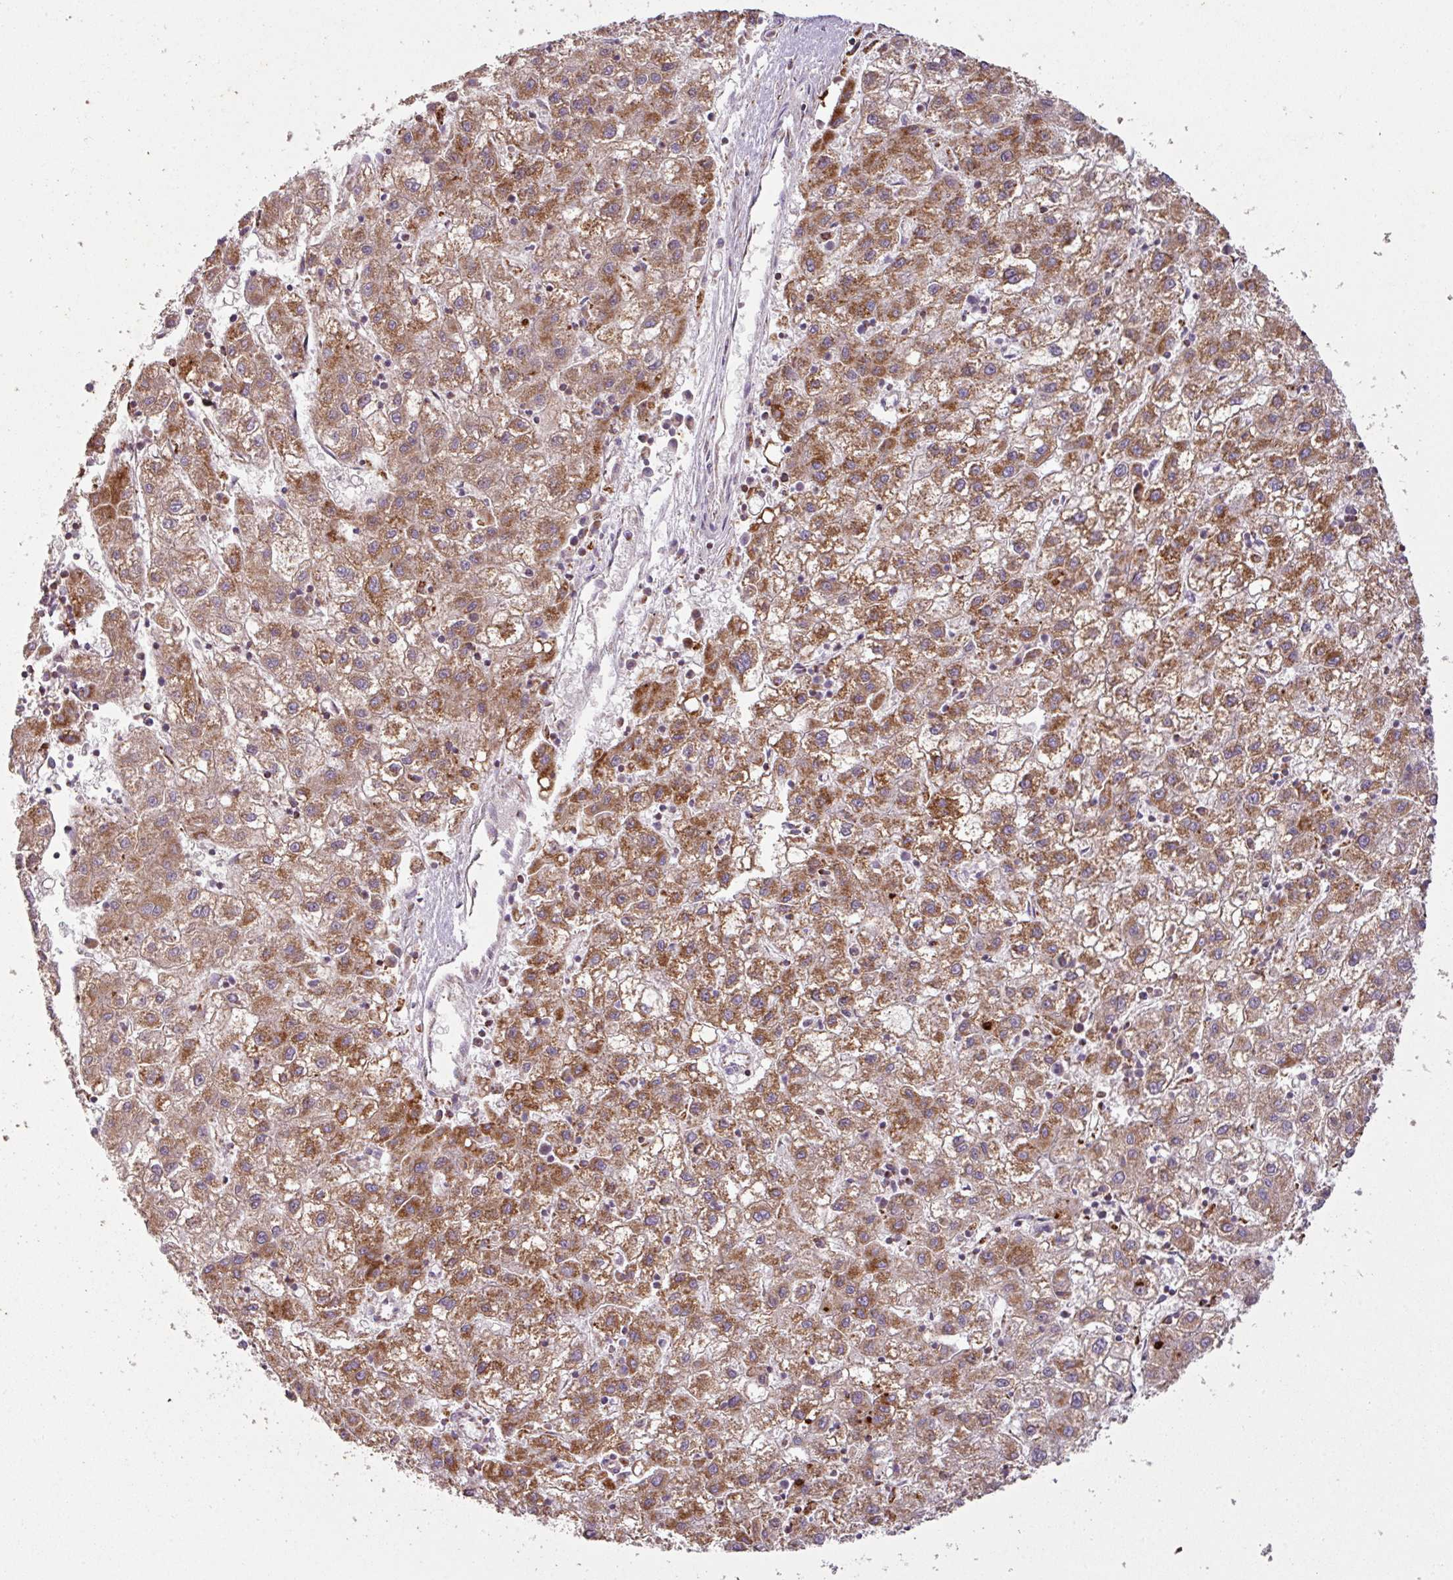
{"staining": {"intensity": "moderate", "quantity": ">75%", "location": "cytoplasmic/membranous"}, "tissue": "liver cancer", "cell_type": "Tumor cells", "image_type": "cancer", "snomed": [{"axis": "morphology", "description": "Carcinoma, Hepatocellular, NOS"}, {"axis": "topography", "description": "Liver"}], "caption": "IHC photomicrograph of neoplastic tissue: hepatocellular carcinoma (liver) stained using immunohistochemistry shows medium levels of moderate protein expression localized specifically in the cytoplasmic/membranous of tumor cells, appearing as a cytoplasmic/membranous brown color.", "gene": "SQOR", "patient": {"sex": "male", "age": 72}}